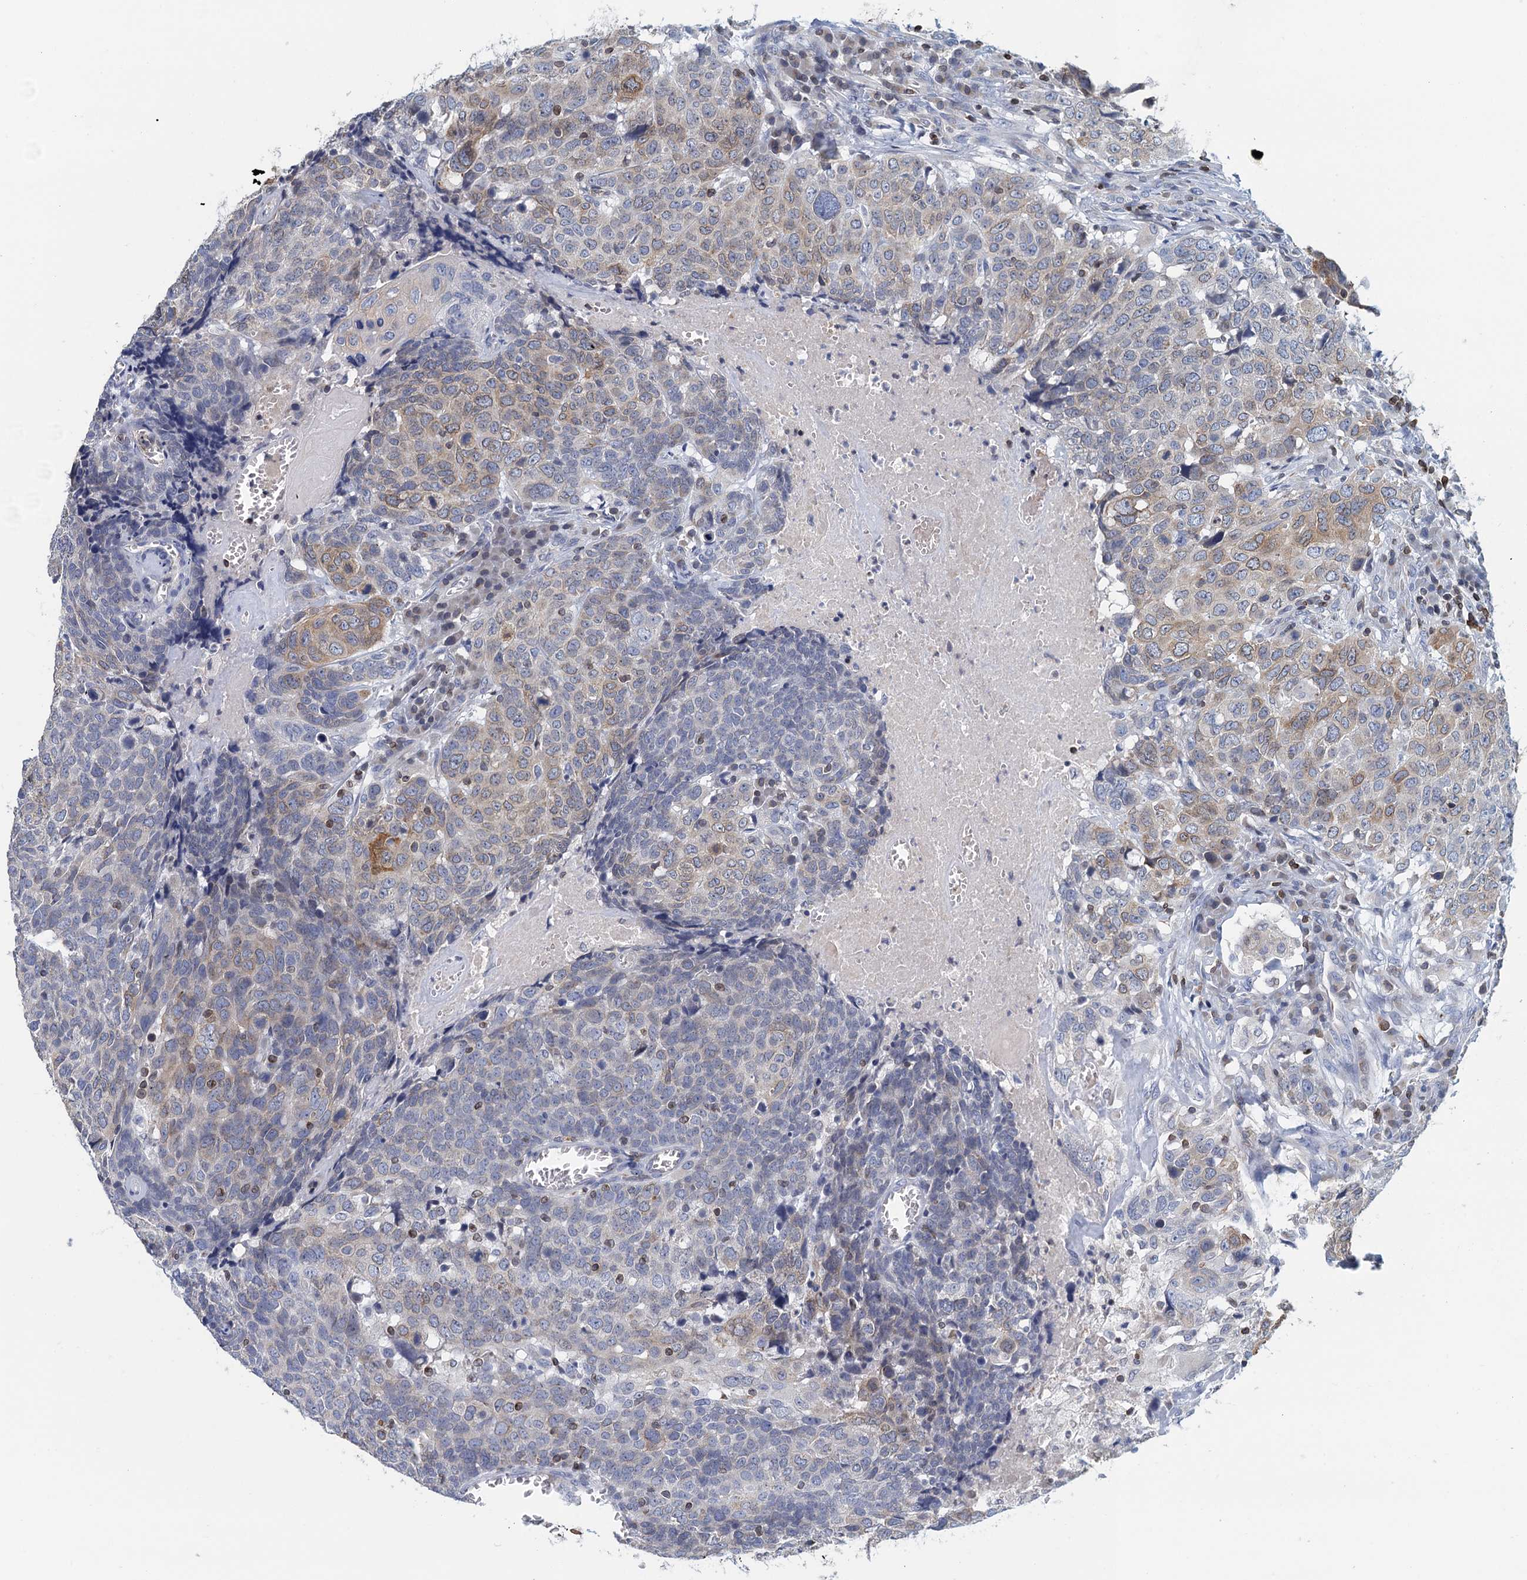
{"staining": {"intensity": "weak", "quantity": "25%-75%", "location": "cytoplasmic/membranous"}, "tissue": "head and neck cancer", "cell_type": "Tumor cells", "image_type": "cancer", "snomed": [{"axis": "morphology", "description": "Squamous cell carcinoma, NOS"}, {"axis": "topography", "description": "Head-Neck"}], "caption": "Brown immunohistochemical staining in human head and neck cancer shows weak cytoplasmic/membranous staining in about 25%-75% of tumor cells.", "gene": "TRAF3IP3", "patient": {"sex": "male", "age": 66}}